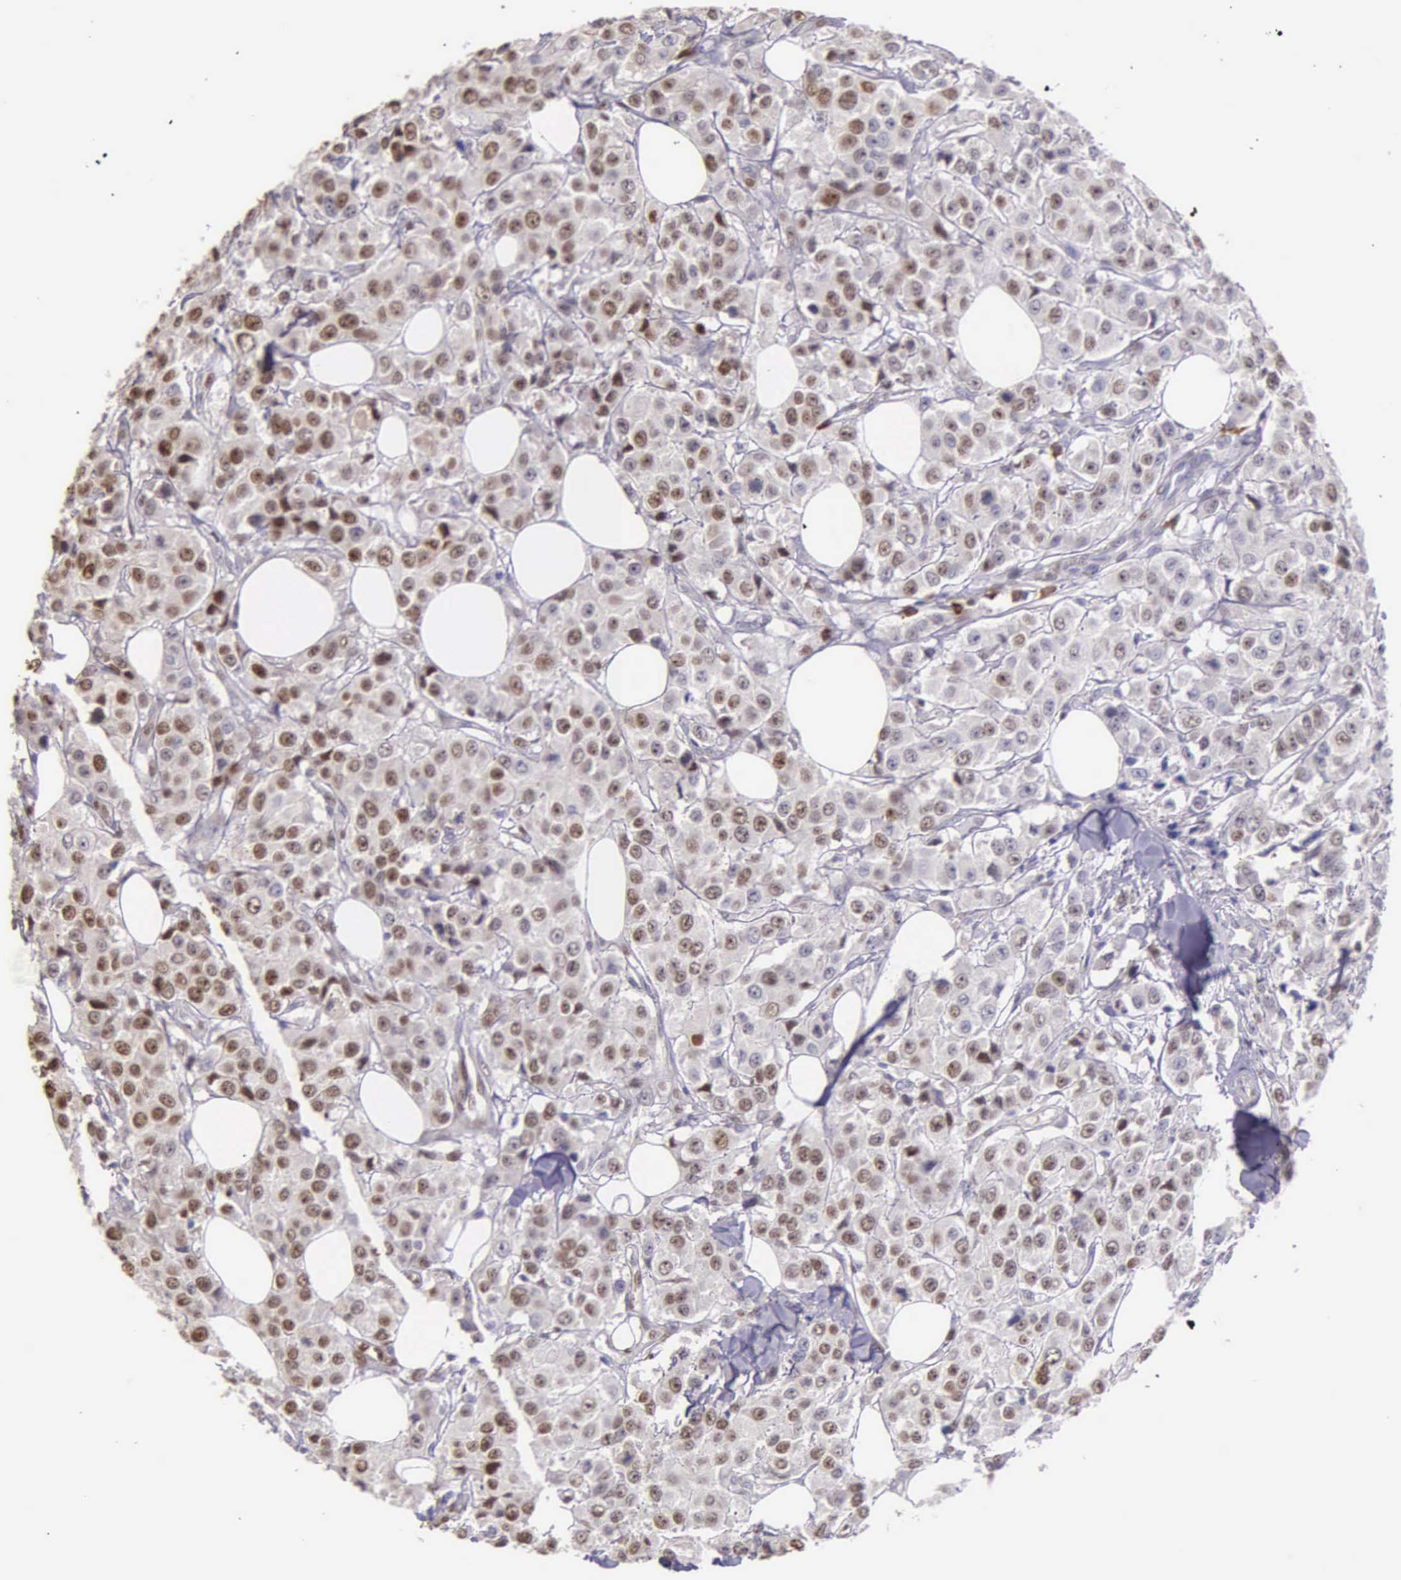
{"staining": {"intensity": "moderate", "quantity": ">75%", "location": "nuclear"}, "tissue": "breast cancer", "cell_type": "Tumor cells", "image_type": "cancer", "snomed": [{"axis": "morphology", "description": "Duct carcinoma"}, {"axis": "topography", "description": "Breast"}], "caption": "High-magnification brightfield microscopy of breast cancer stained with DAB (3,3'-diaminobenzidine) (brown) and counterstained with hematoxylin (blue). tumor cells exhibit moderate nuclear expression is present in approximately>75% of cells.", "gene": "MCM5", "patient": {"sex": "female", "age": 58}}